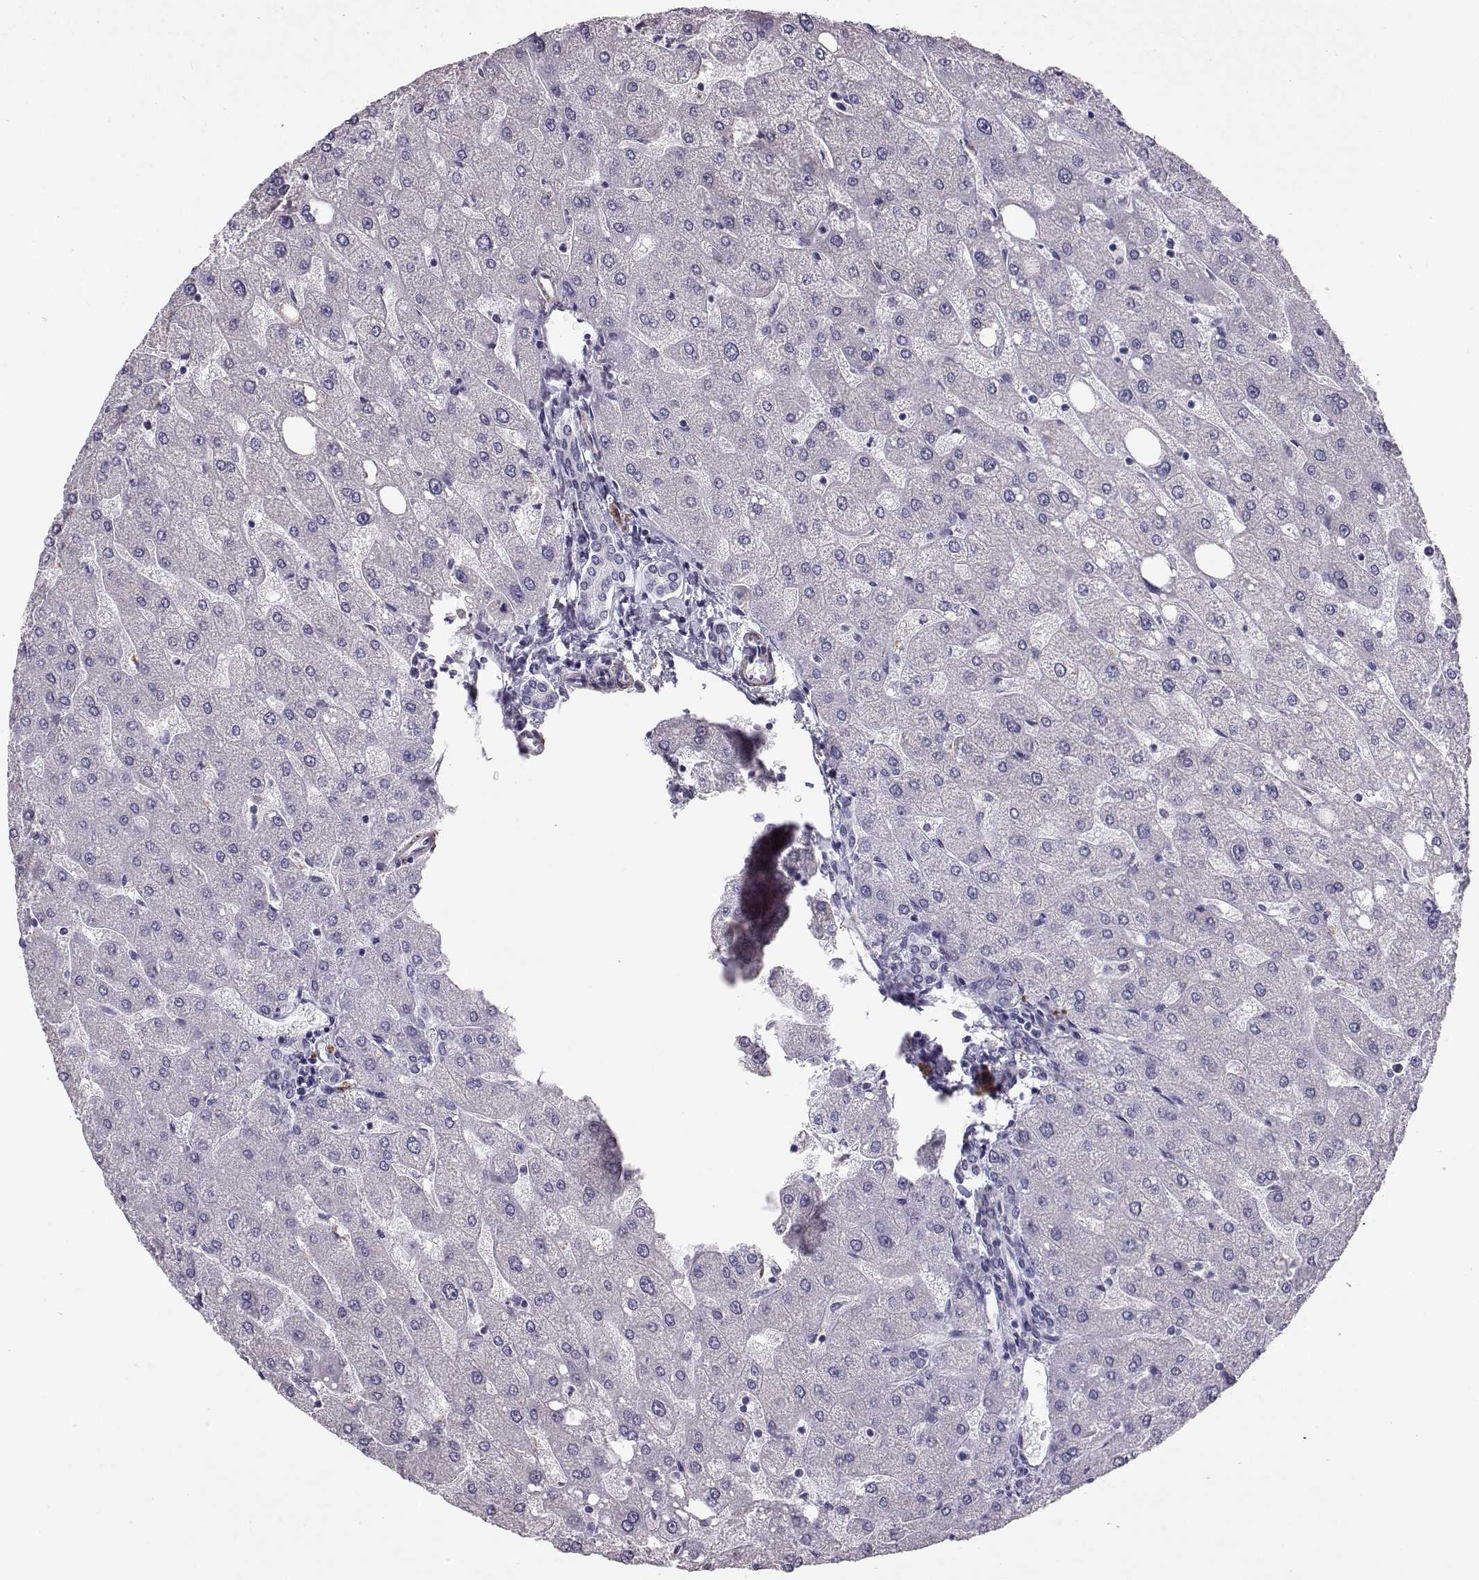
{"staining": {"intensity": "negative", "quantity": "none", "location": "none"}, "tissue": "liver", "cell_type": "Cholangiocytes", "image_type": "normal", "snomed": [{"axis": "morphology", "description": "Normal tissue, NOS"}, {"axis": "topography", "description": "Liver"}], "caption": "IHC of benign human liver reveals no expression in cholangiocytes.", "gene": "RD3", "patient": {"sex": "male", "age": 67}}